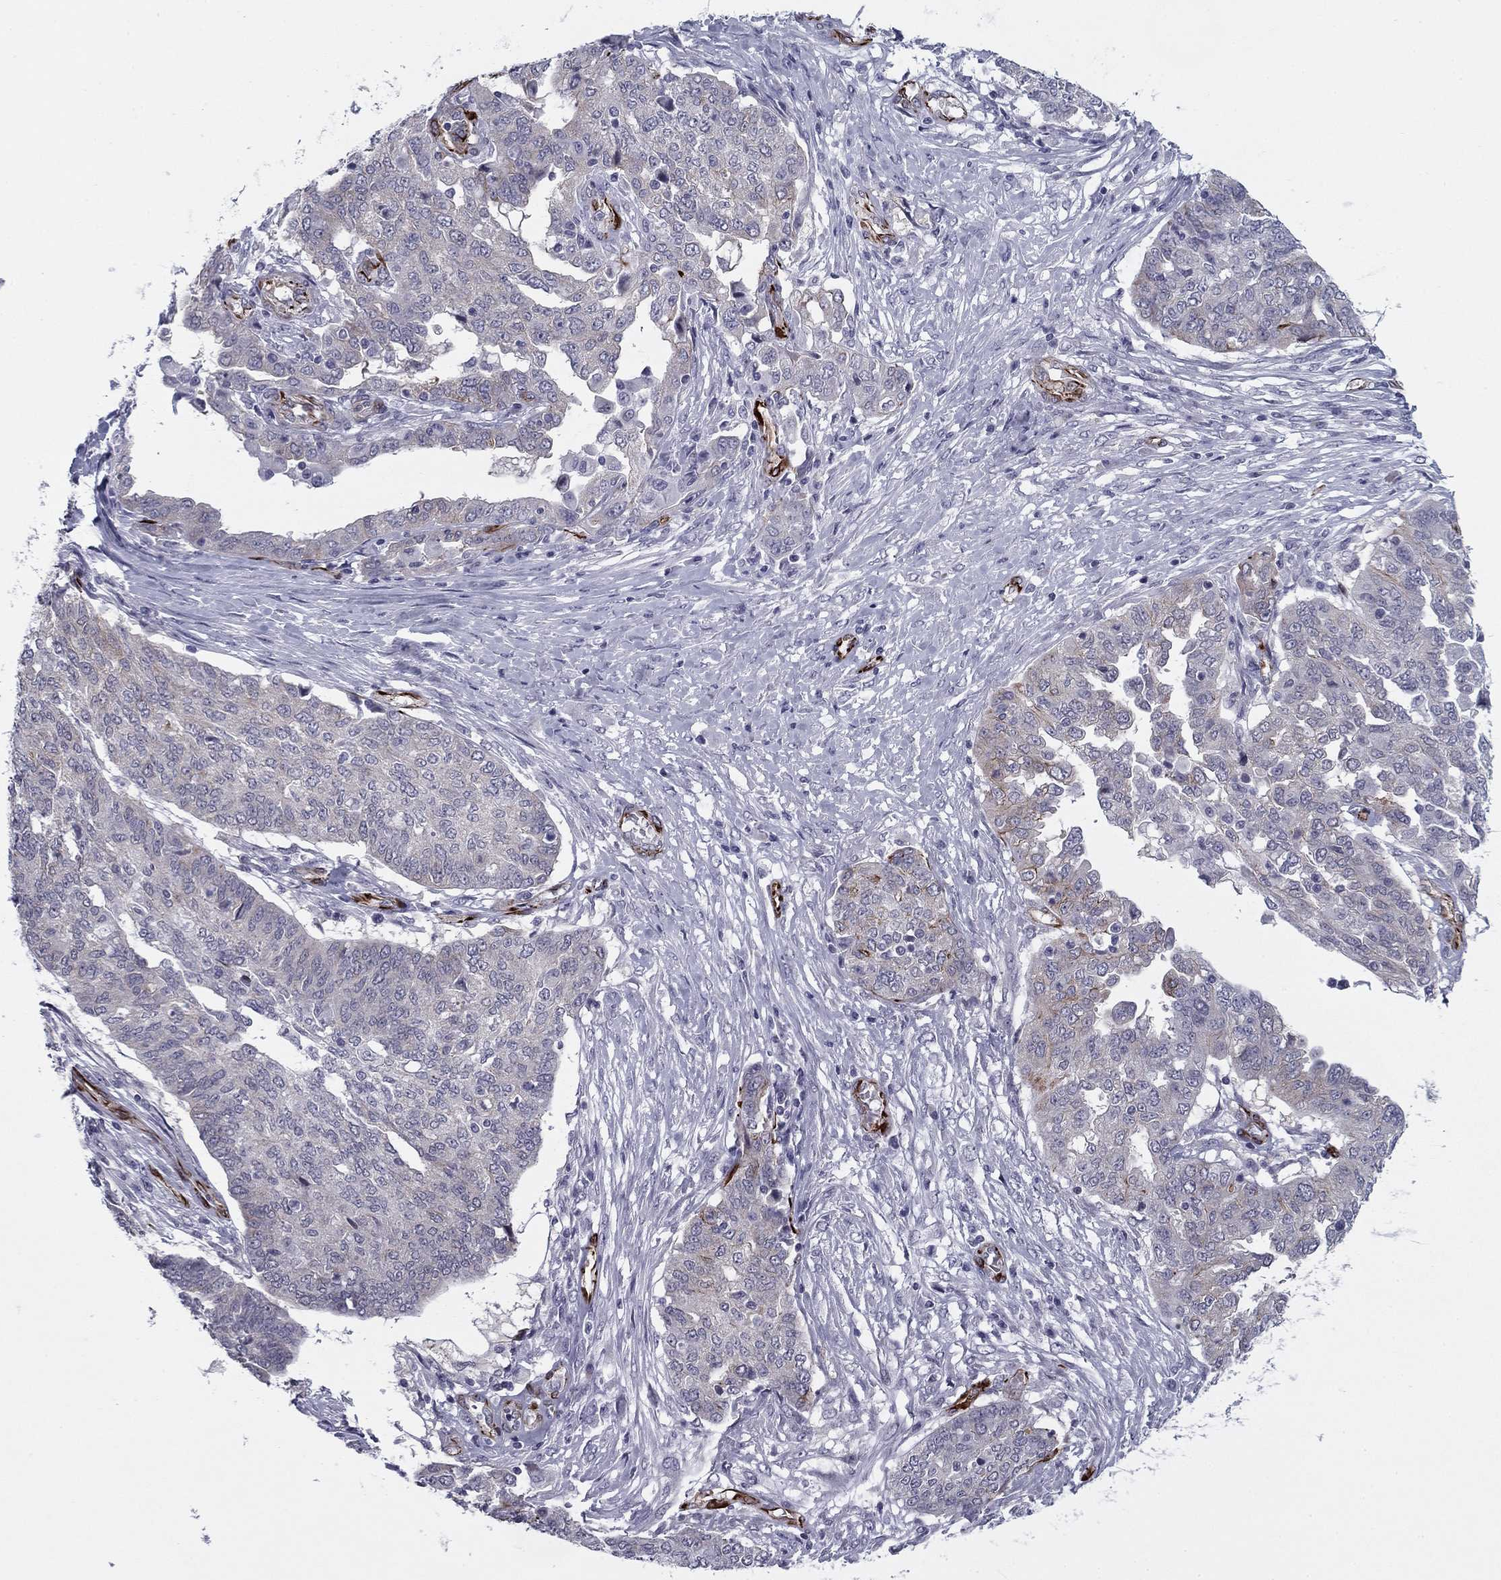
{"staining": {"intensity": "negative", "quantity": "none", "location": "none"}, "tissue": "ovarian cancer", "cell_type": "Tumor cells", "image_type": "cancer", "snomed": [{"axis": "morphology", "description": "Cystadenocarcinoma, serous, NOS"}, {"axis": "topography", "description": "Ovary"}], "caption": "Ovarian cancer was stained to show a protein in brown. There is no significant expression in tumor cells. Brightfield microscopy of immunohistochemistry stained with DAB (3,3'-diaminobenzidine) (brown) and hematoxylin (blue), captured at high magnification.", "gene": "ANKS4B", "patient": {"sex": "female", "age": 67}}